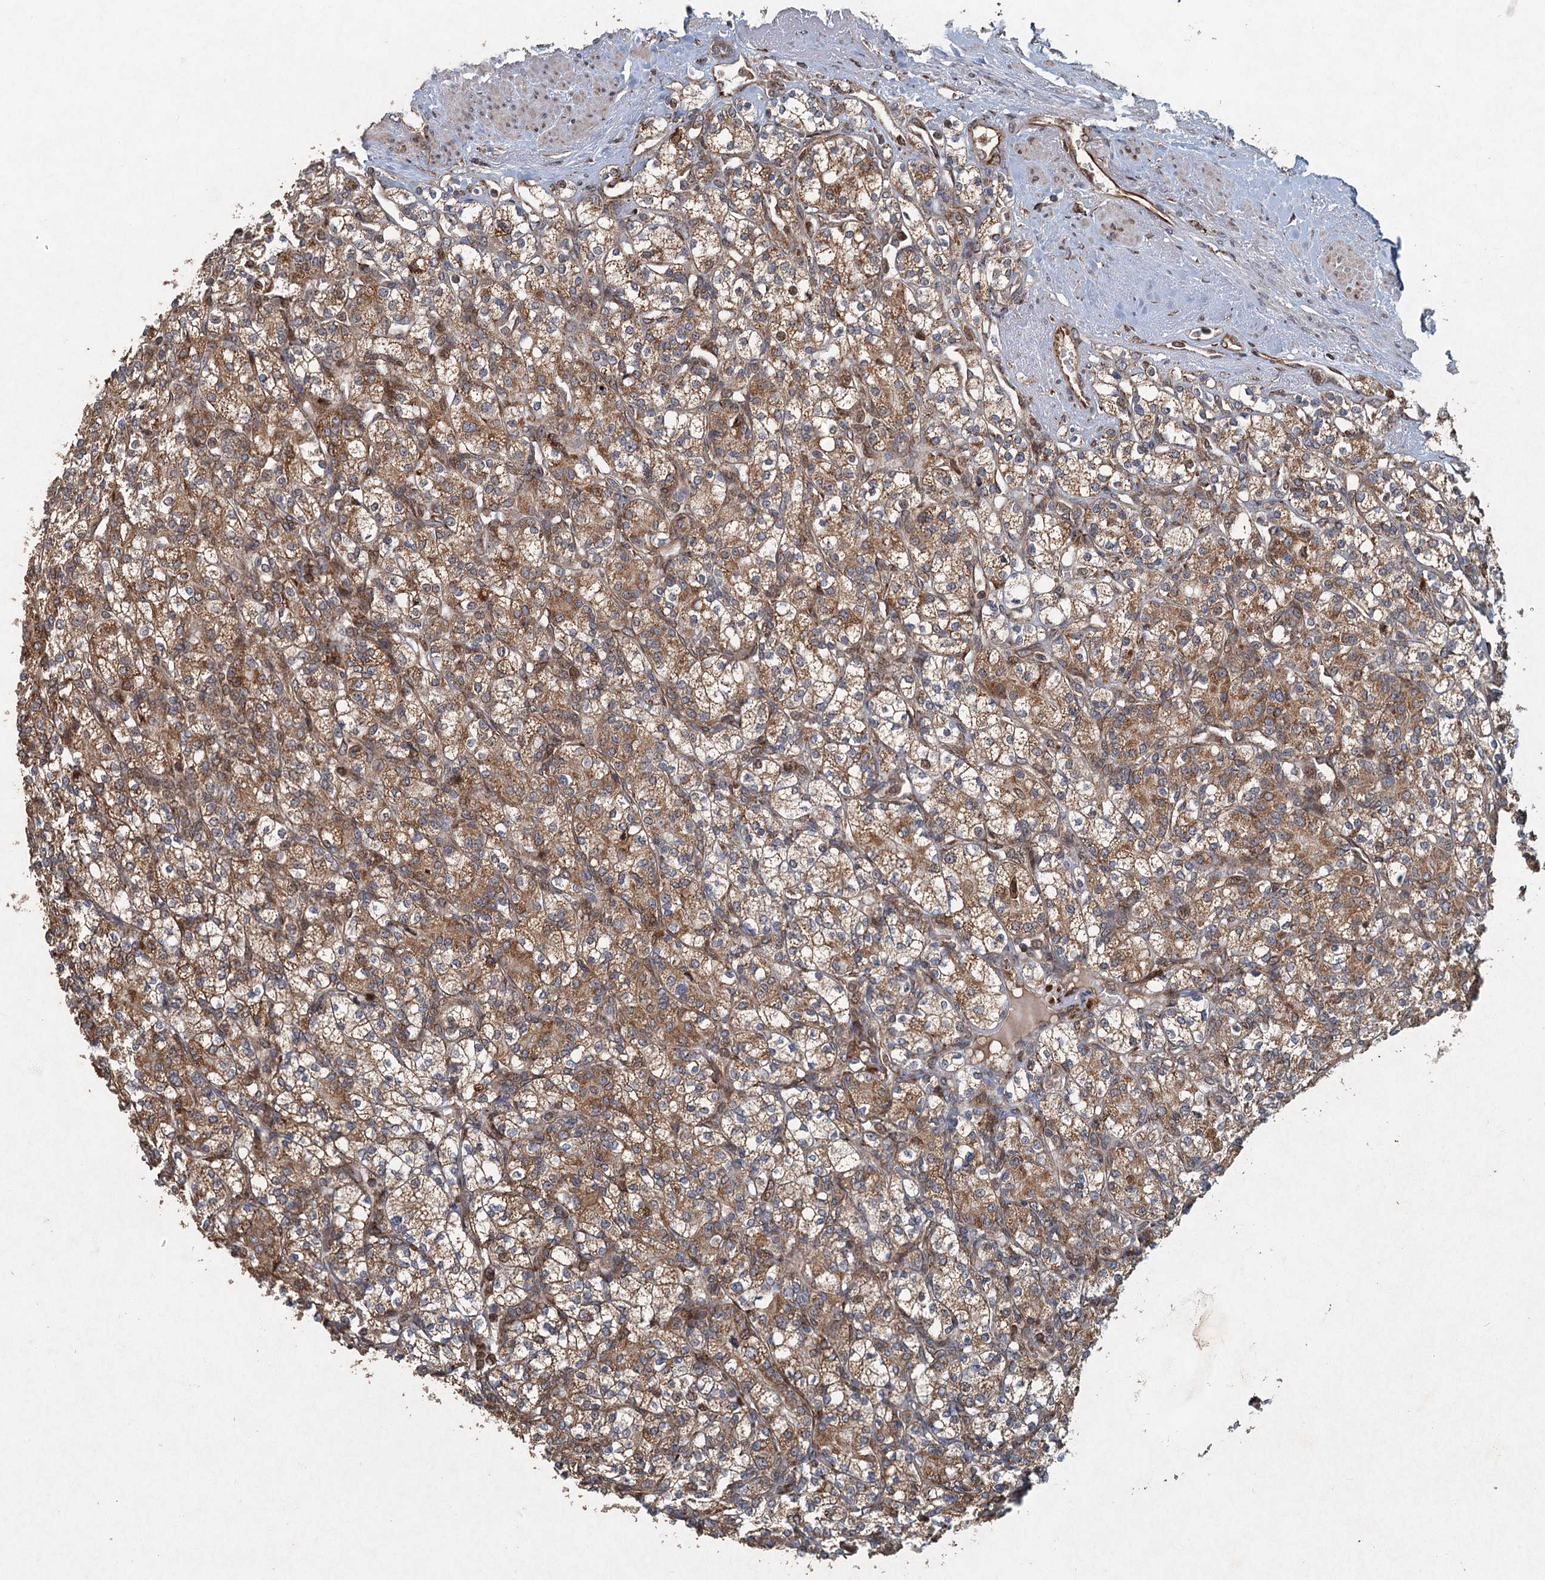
{"staining": {"intensity": "moderate", "quantity": ">75%", "location": "cytoplasmic/membranous"}, "tissue": "renal cancer", "cell_type": "Tumor cells", "image_type": "cancer", "snomed": [{"axis": "morphology", "description": "Adenocarcinoma, NOS"}, {"axis": "topography", "description": "Kidney"}], "caption": "A photomicrograph of renal cancer (adenocarcinoma) stained for a protein exhibits moderate cytoplasmic/membranous brown staining in tumor cells.", "gene": "SRPX2", "patient": {"sex": "male", "age": 77}}